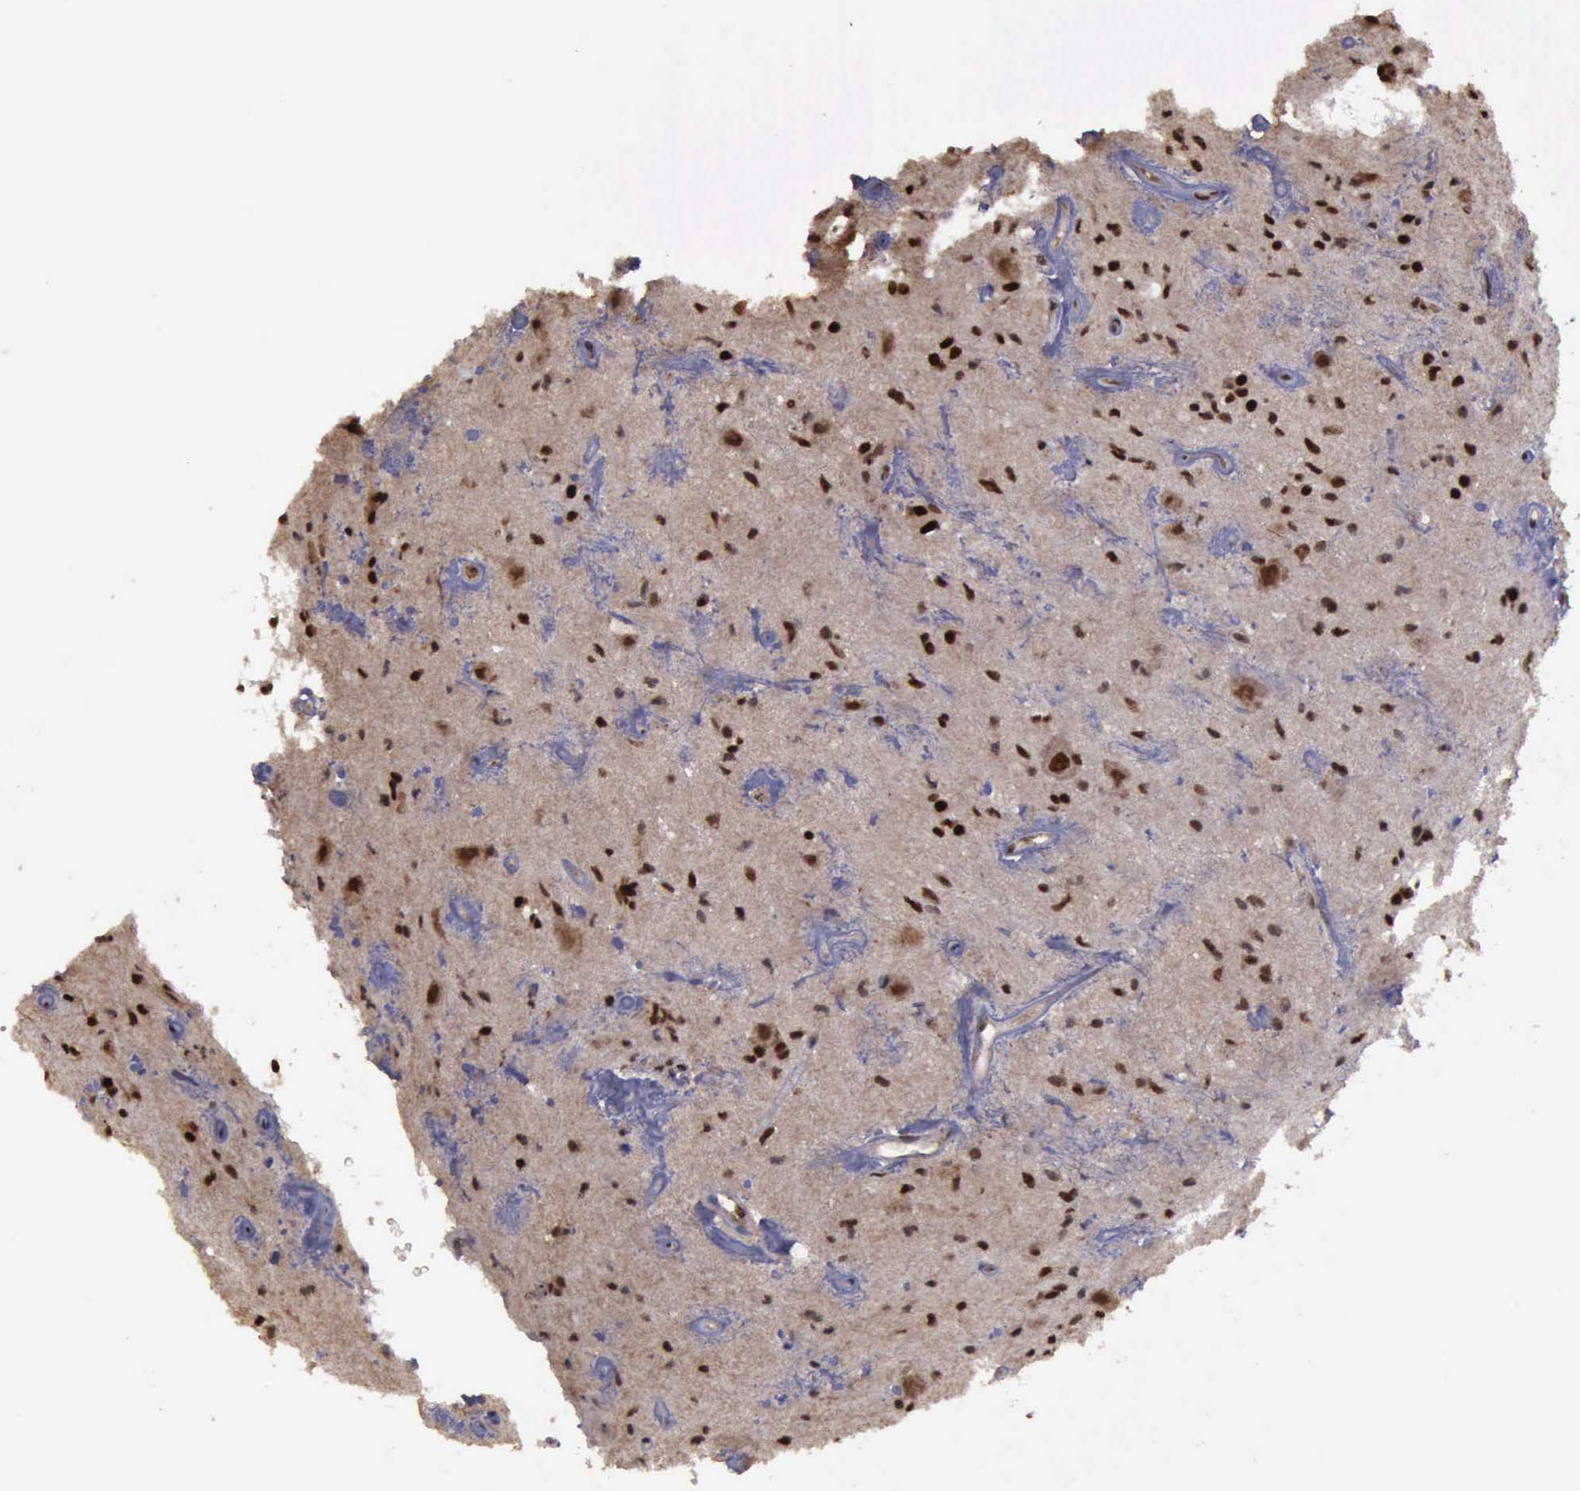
{"staining": {"intensity": "moderate", "quantity": ">75%", "location": "cytoplasmic/membranous,nuclear"}, "tissue": "glioma", "cell_type": "Tumor cells", "image_type": "cancer", "snomed": [{"axis": "morphology", "description": "Glioma, malignant, Low grade"}, {"axis": "topography", "description": "Brain"}], "caption": "Immunohistochemical staining of malignant glioma (low-grade) shows moderate cytoplasmic/membranous and nuclear protein expression in about >75% of tumor cells. (DAB (3,3'-diaminobenzidine) = brown stain, brightfield microscopy at high magnification).", "gene": "TRMT2A", "patient": {"sex": "female", "age": 15}}